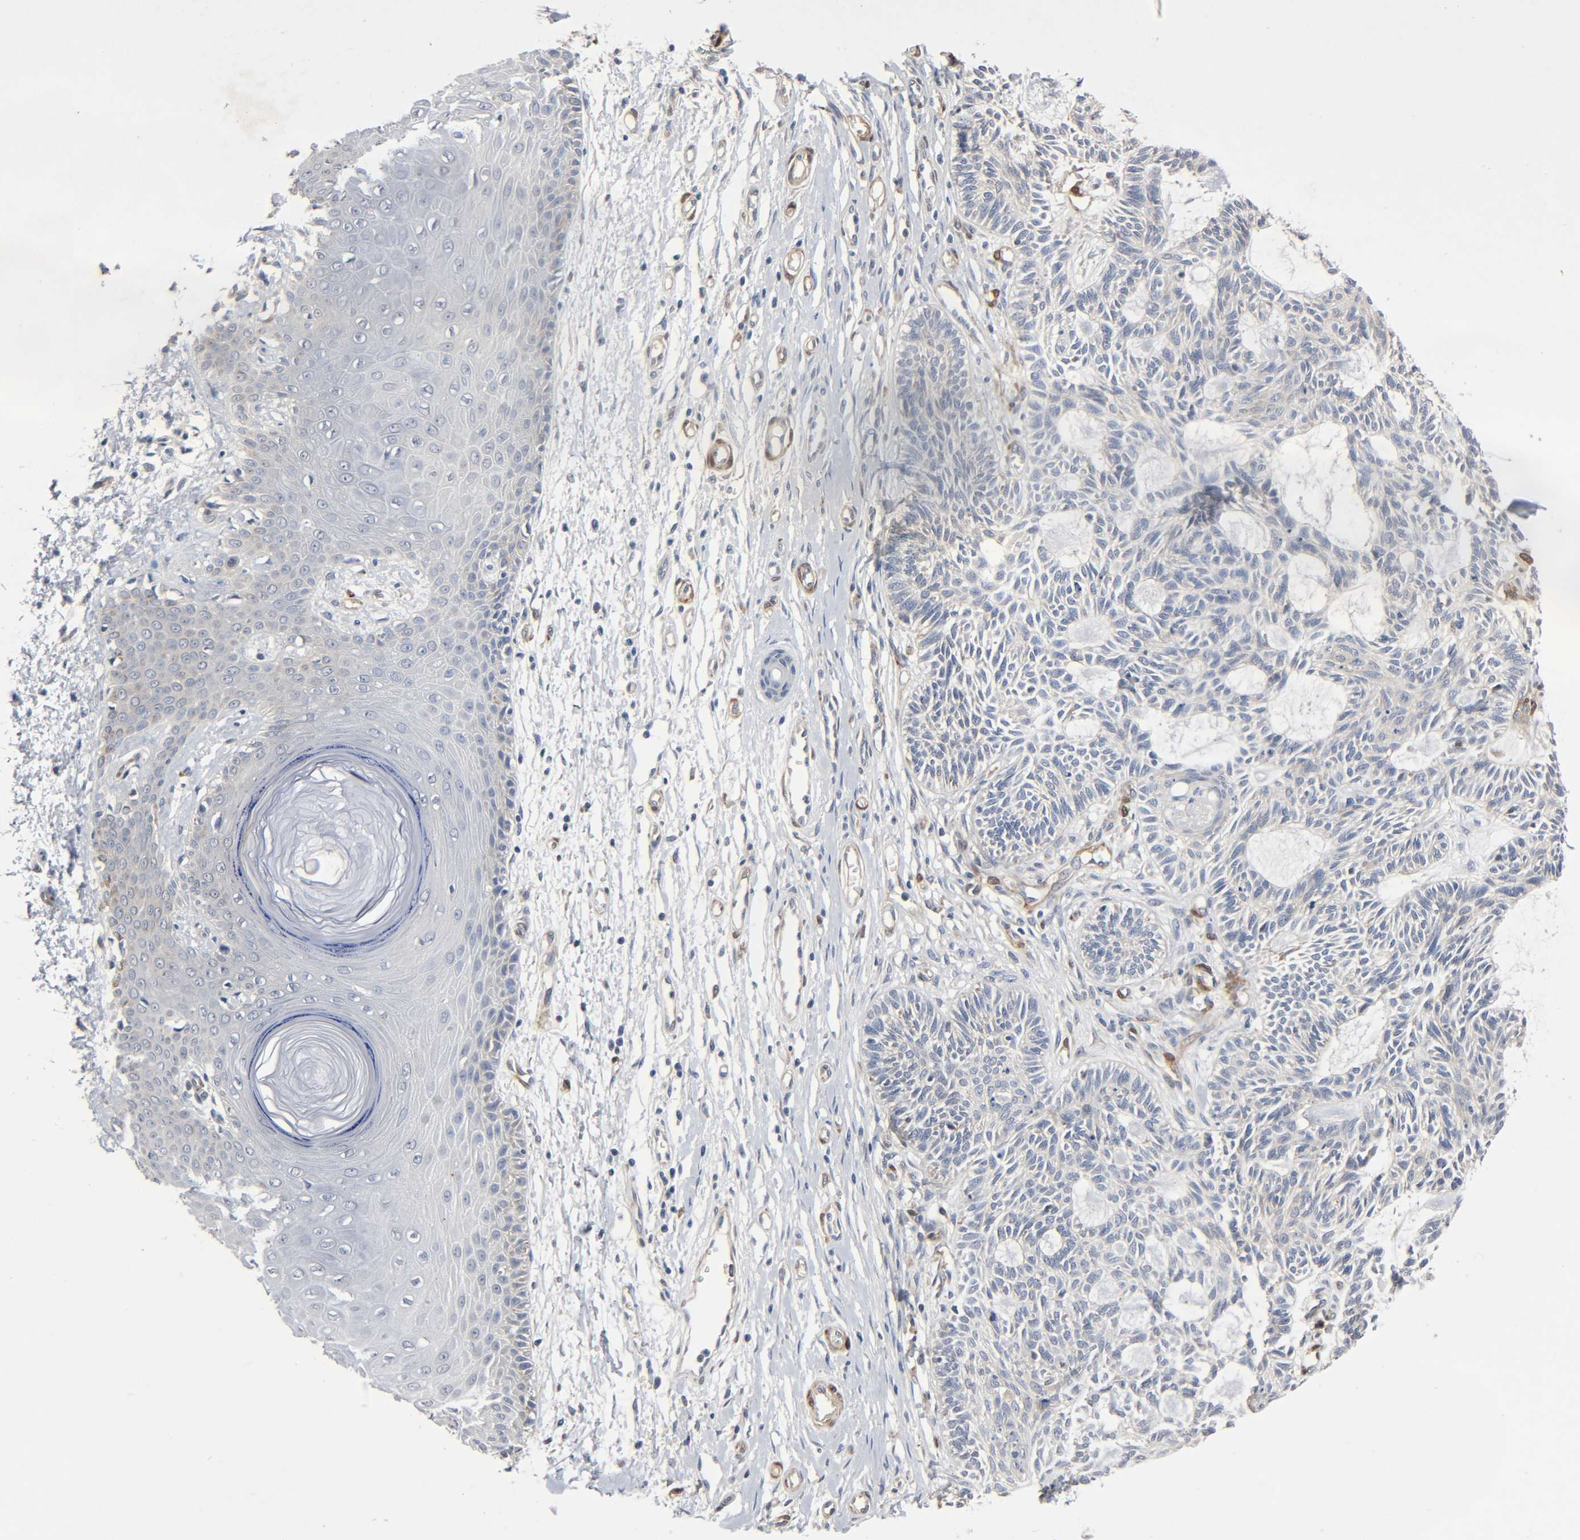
{"staining": {"intensity": "weak", "quantity": "25%-75%", "location": "cytoplasmic/membranous"}, "tissue": "skin cancer", "cell_type": "Tumor cells", "image_type": "cancer", "snomed": [{"axis": "morphology", "description": "Basal cell carcinoma"}, {"axis": "topography", "description": "Skin"}], "caption": "Weak cytoplasmic/membranous staining is identified in approximately 25%-75% of tumor cells in skin cancer.", "gene": "PTK2", "patient": {"sex": "male", "age": 67}}